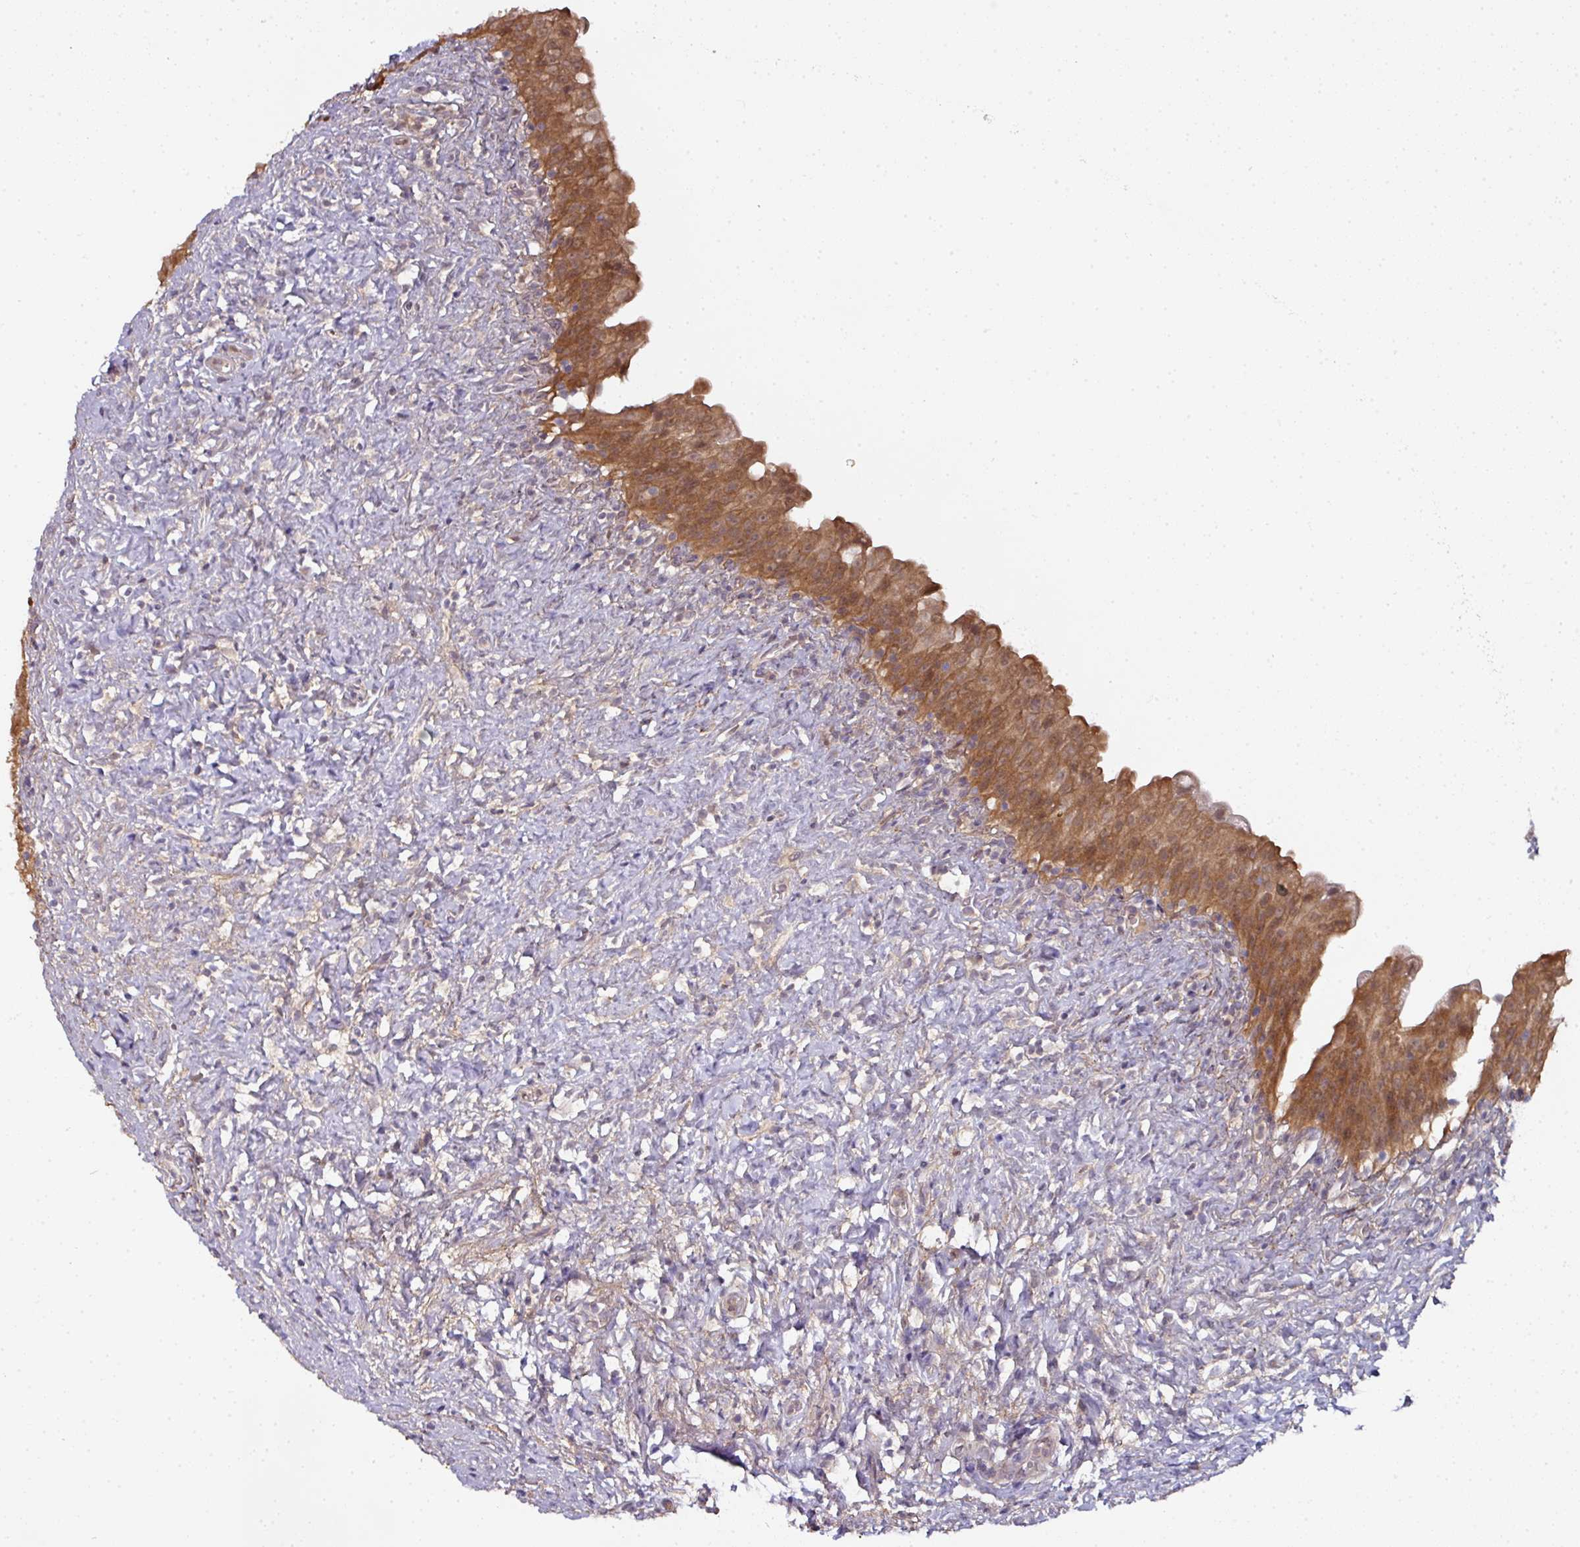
{"staining": {"intensity": "moderate", "quantity": ">75%", "location": "cytoplasmic/membranous,nuclear"}, "tissue": "urinary bladder", "cell_type": "Urothelial cells", "image_type": "normal", "snomed": [{"axis": "morphology", "description": "Normal tissue, NOS"}, {"axis": "topography", "description": "Urinary bladder"}], "caption": "DAB (3,3'-diaminobenzidine) immunohistochemical staining of unremarkable urinary bladder displays moderate cytoplasmic/membranous,nuclear protein expression in about >75% of urothelial cells.", "gene": "CTDSP2", "patient": {"sex": "female", "age": 27}}